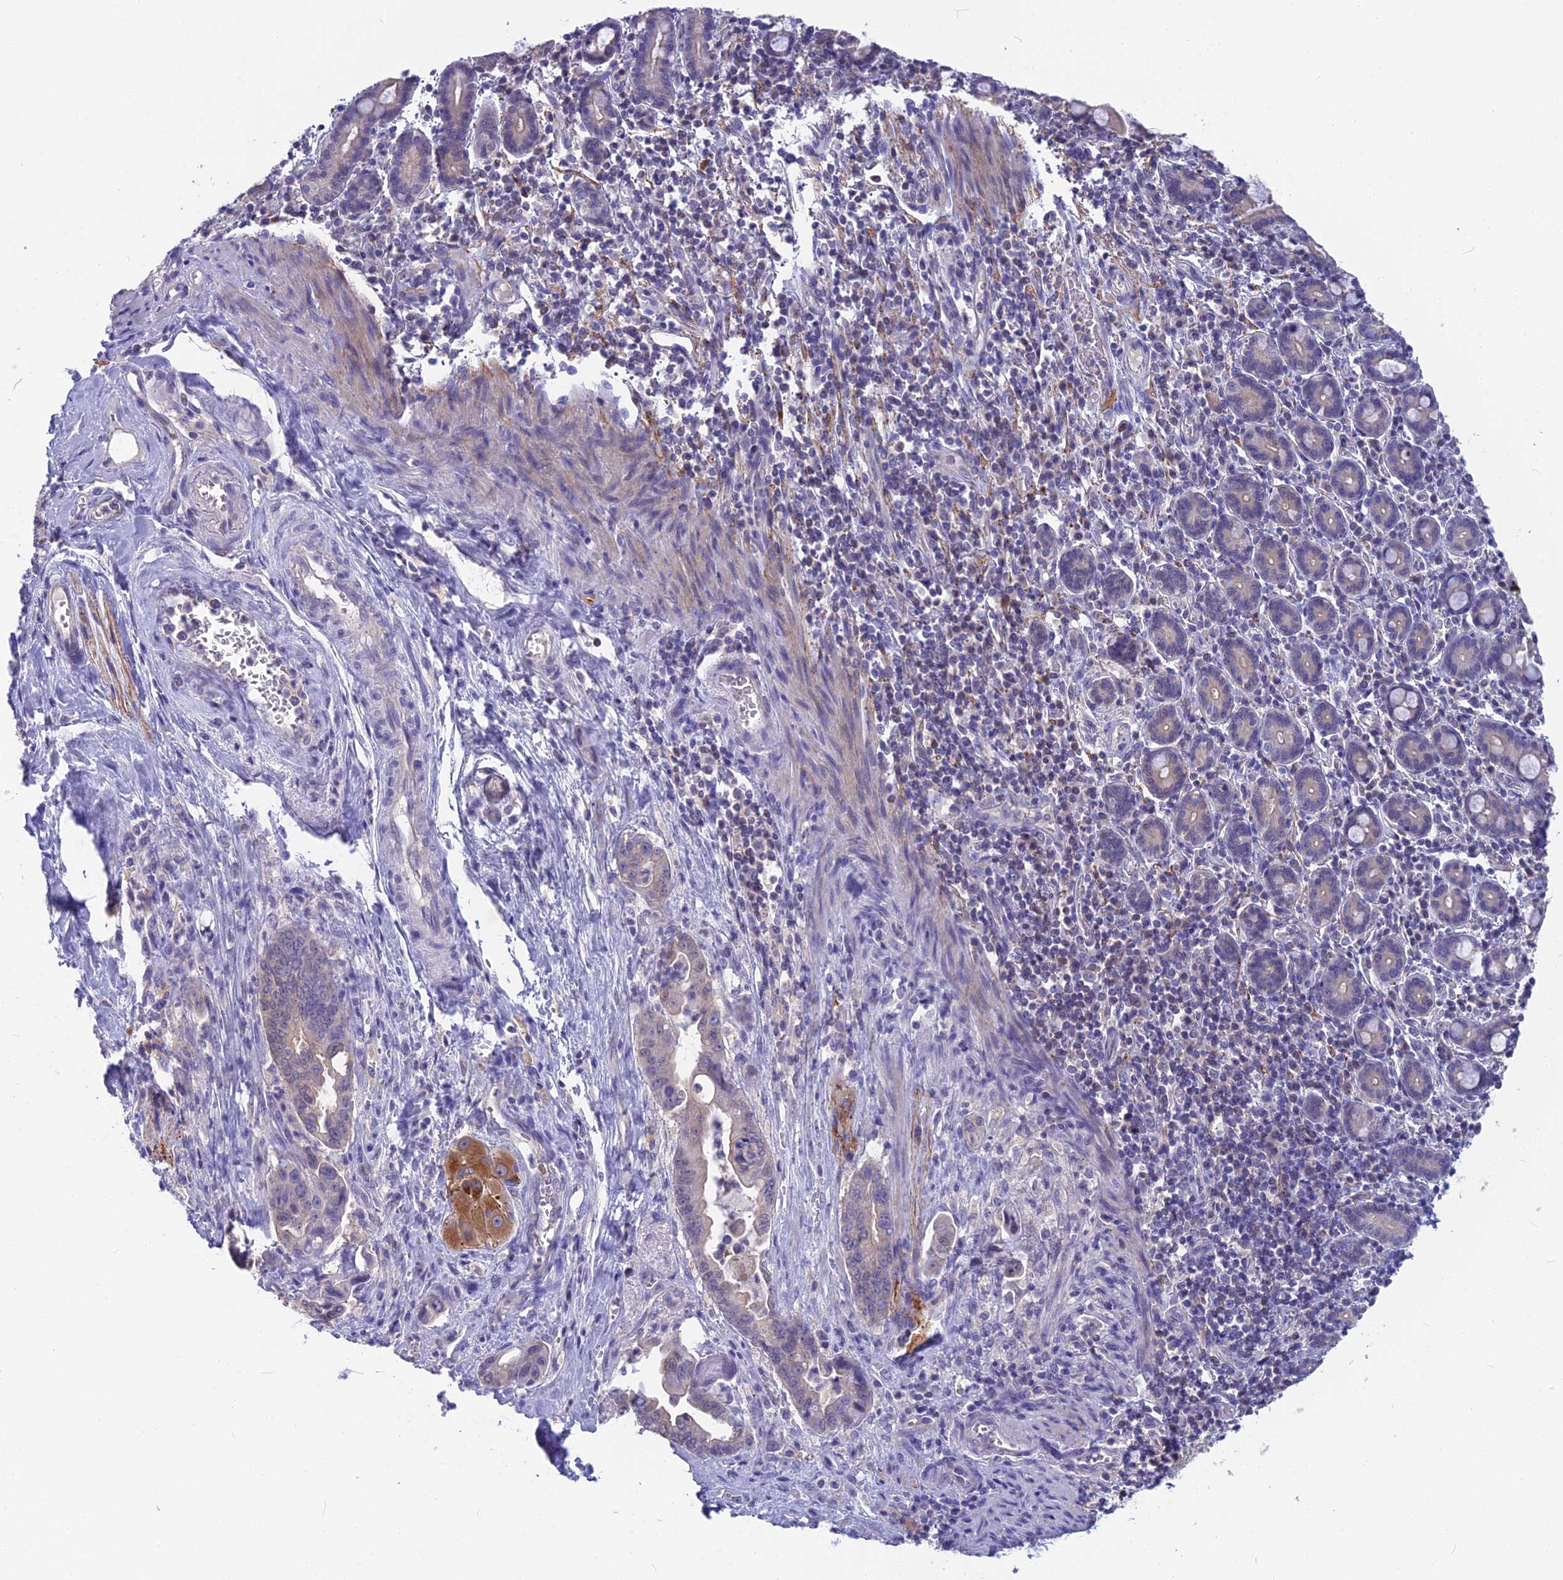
{"staining": {"intensity": "weak", "quantity": "<25%", "location": "nuclear"}, "tissue": "pancreatic cancer", "cell_type": "Tumor cells", "image_type": "cancer", "snomed": [{"axis": "morphology", "description": "Adenocarcinoma, NOS"}, {"axis": "topography", "description": "Pancreas"}], "caption": "Immunohistochemical staining of human pancreatic cancer exhibits no significant staining in tumor cells. (IHC, brightfield microscopy, high magnification).", "gene": "SNAP91", "patient": {"sex": "male", "age": 70}}